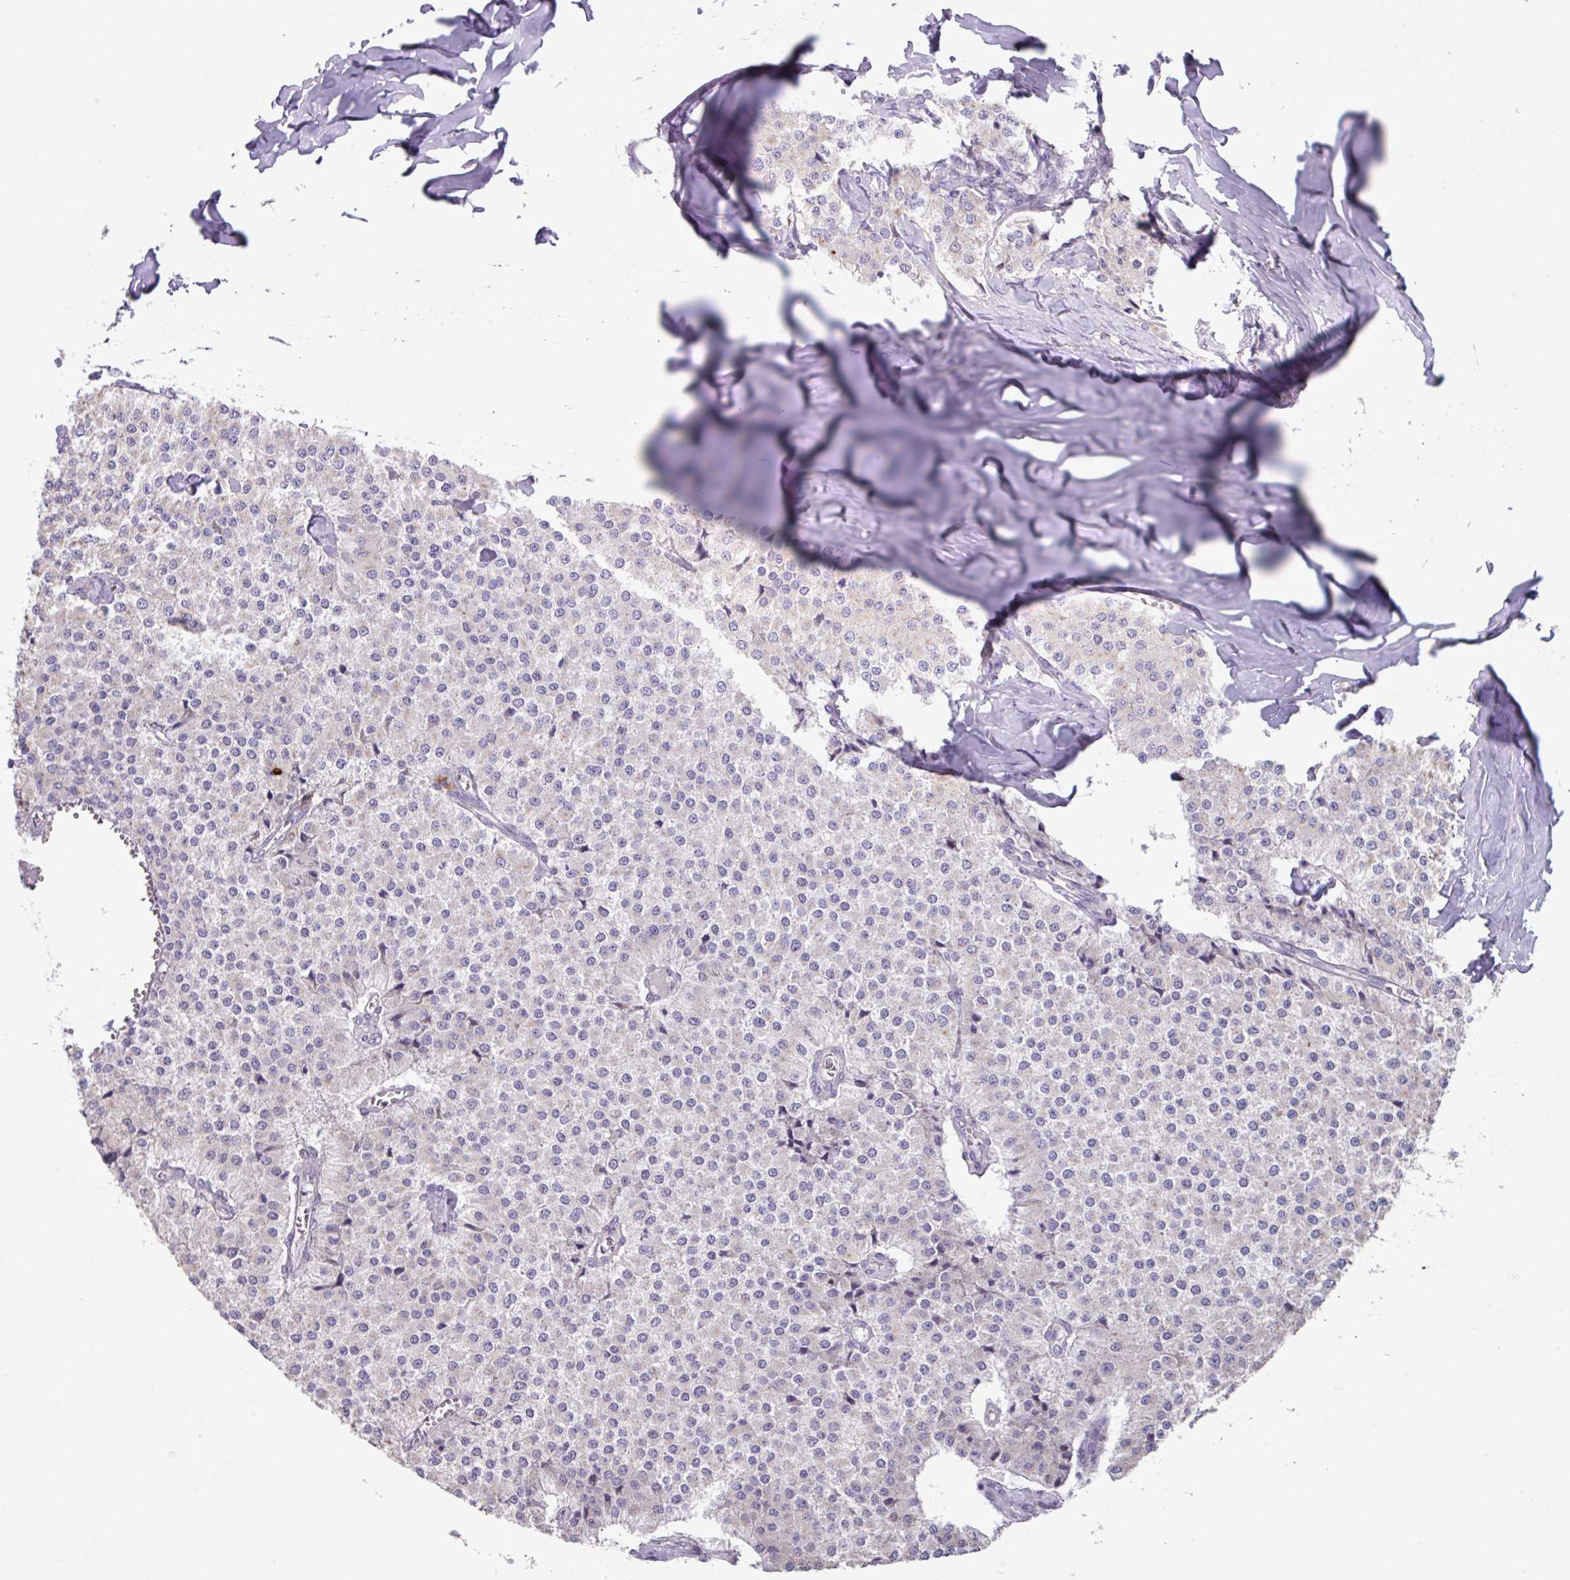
{"staining": {"intensity": "negative", "quantity": "none", "location": "none"}, "tissue": "carcinoid", "cell_type": "Tumor cells", "image_type": "cancer", "snomed": [{"axis": "morphology", "description": "Carcinoid, malignant, NOS"}, {"axis": "topography", "description": "Colon"}], "caption": "Immunohistochemistry (IHC) of carcinoid (malignant) displays no positivity in tumor cells.", "gene": "IQCJ", "patient": {"sex": "female", "age": 52}}